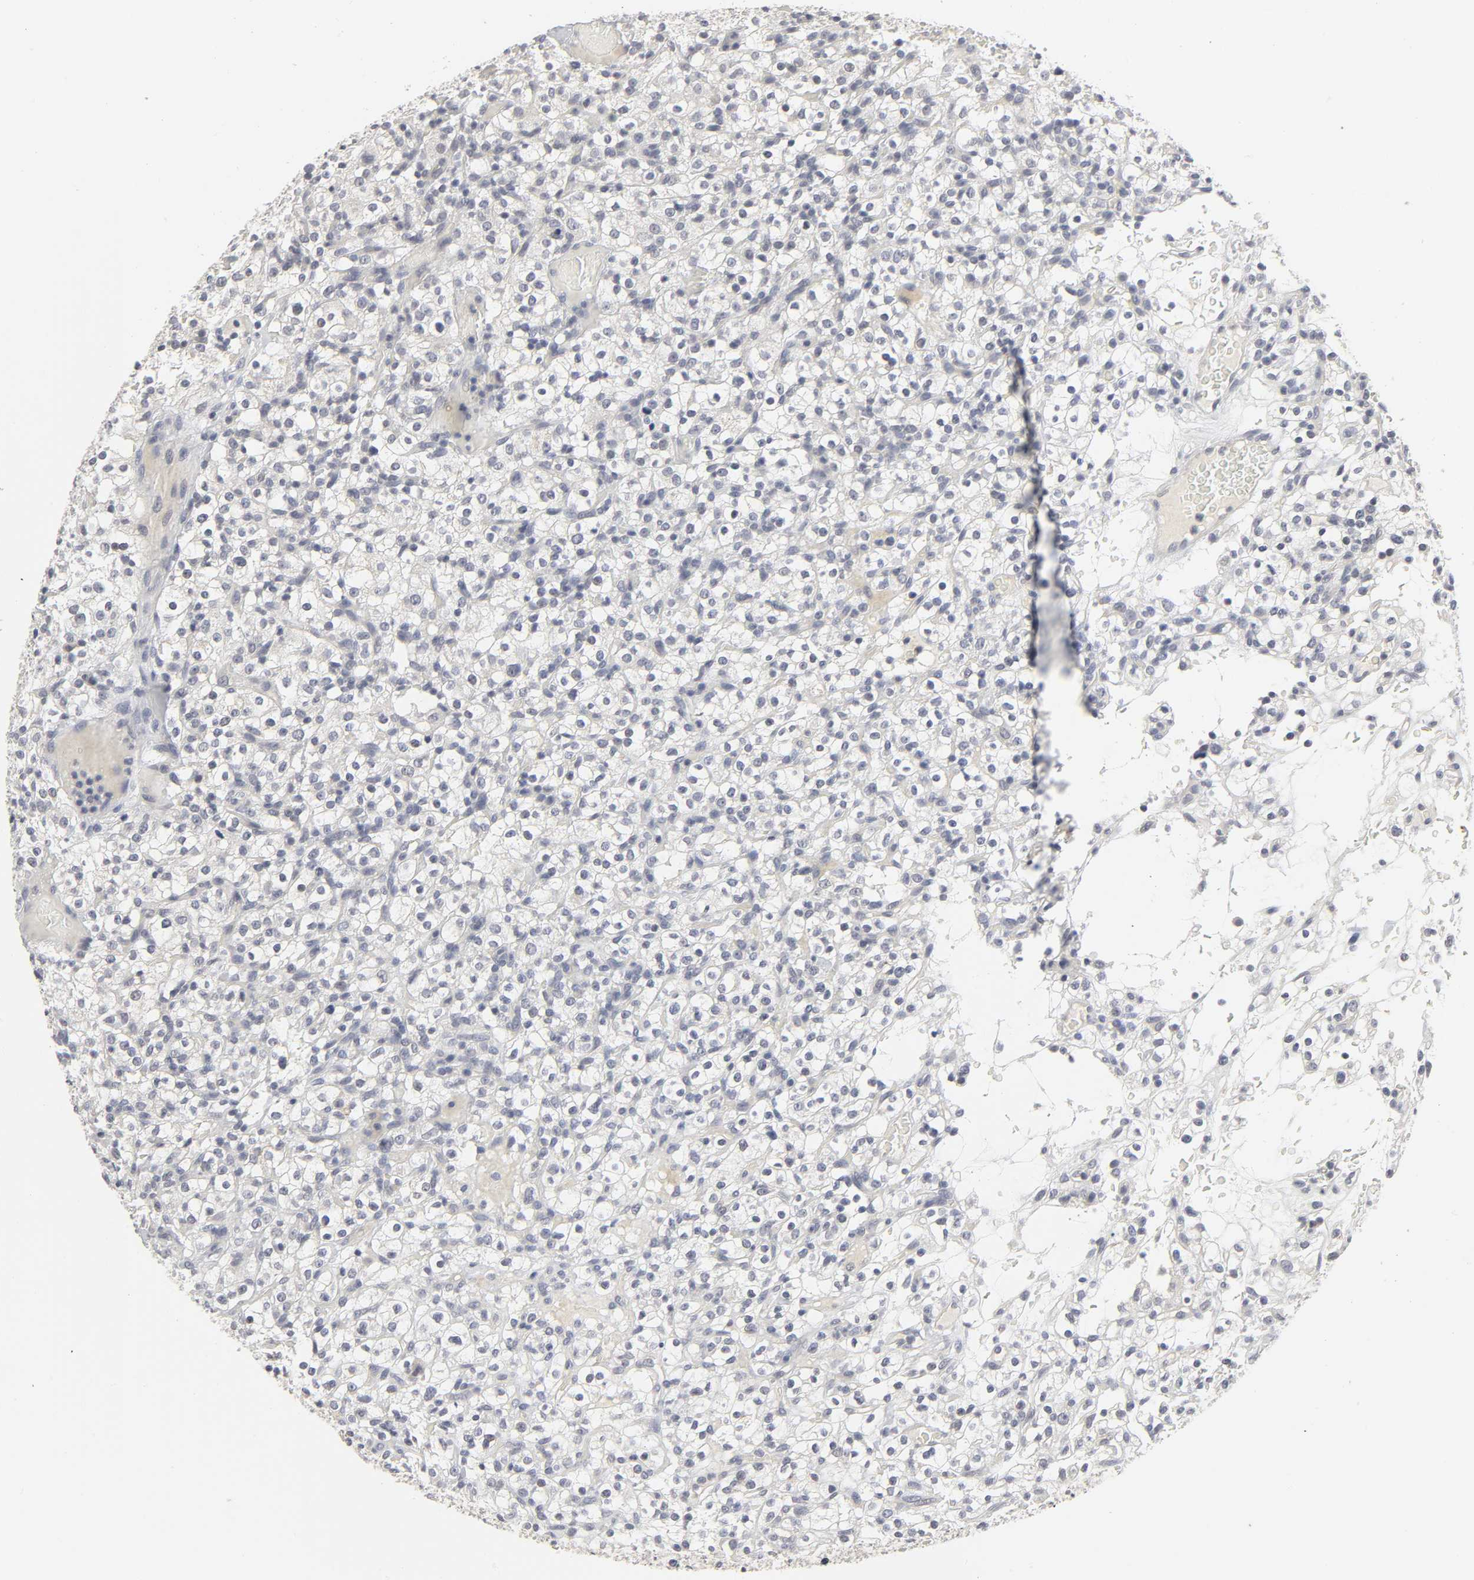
{"staining": {"intensity": "negative", "quantity": "none", "location": "none"}, "tissue": "renal cancer", "cell_type": "Tumor cells", "image_type": "cancer", "snomed": [{"axis": "morphology", "description": "Normal tissue, NOS"}, {"axis": "morphology", "description": "Adenocarcinoma, NOS"}, {"axis": "topography", "description": "Kidney"}], "caption": "Tumor cells show no significant staining in renal cancer (adenocarcinoma).", "gene": "TCAP", "patient": {"sex": "female", "age": 72}}